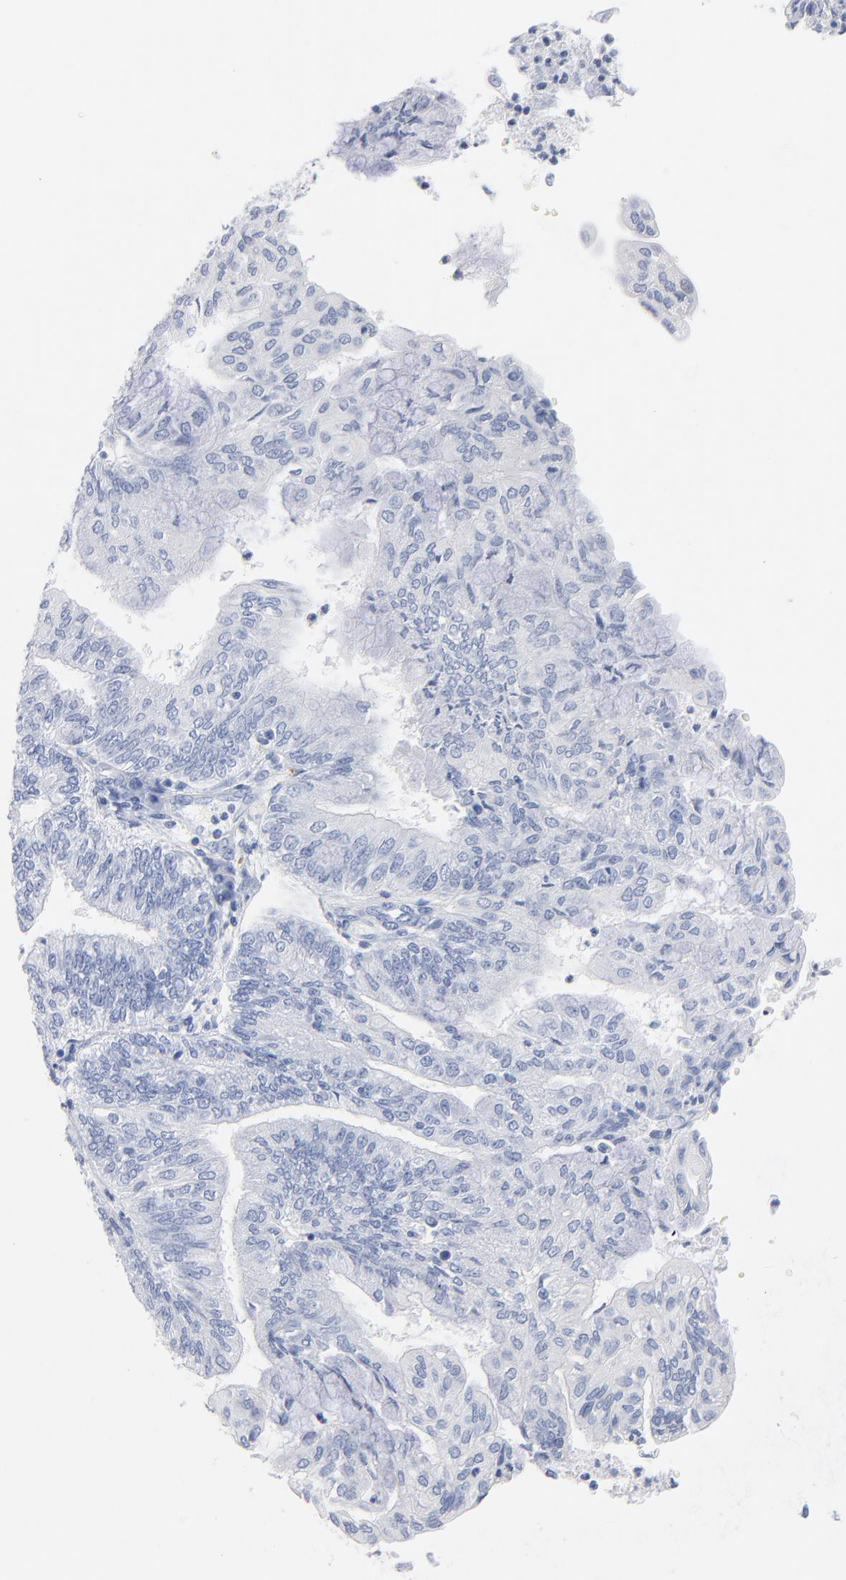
{"staining": {"intensity": "negative", "quantity": "none", "location": "none"}, "tissue": "endometrial cancer", "cell_type": "Tumor cells", "image_type": "cancer", "snomed": [{"axis": "morphology", "description": "Adenocarcinoma, NOS"}, {"axis": "topography", "description": "Endometrium"}], "caption": "Endometrial cancer (adenocarcinoma) was stained to show a protein in brown. There is no significant staining in tumor cells.", "gene": "IFIT2", "patient": {"sex": "female", "age": 59}}